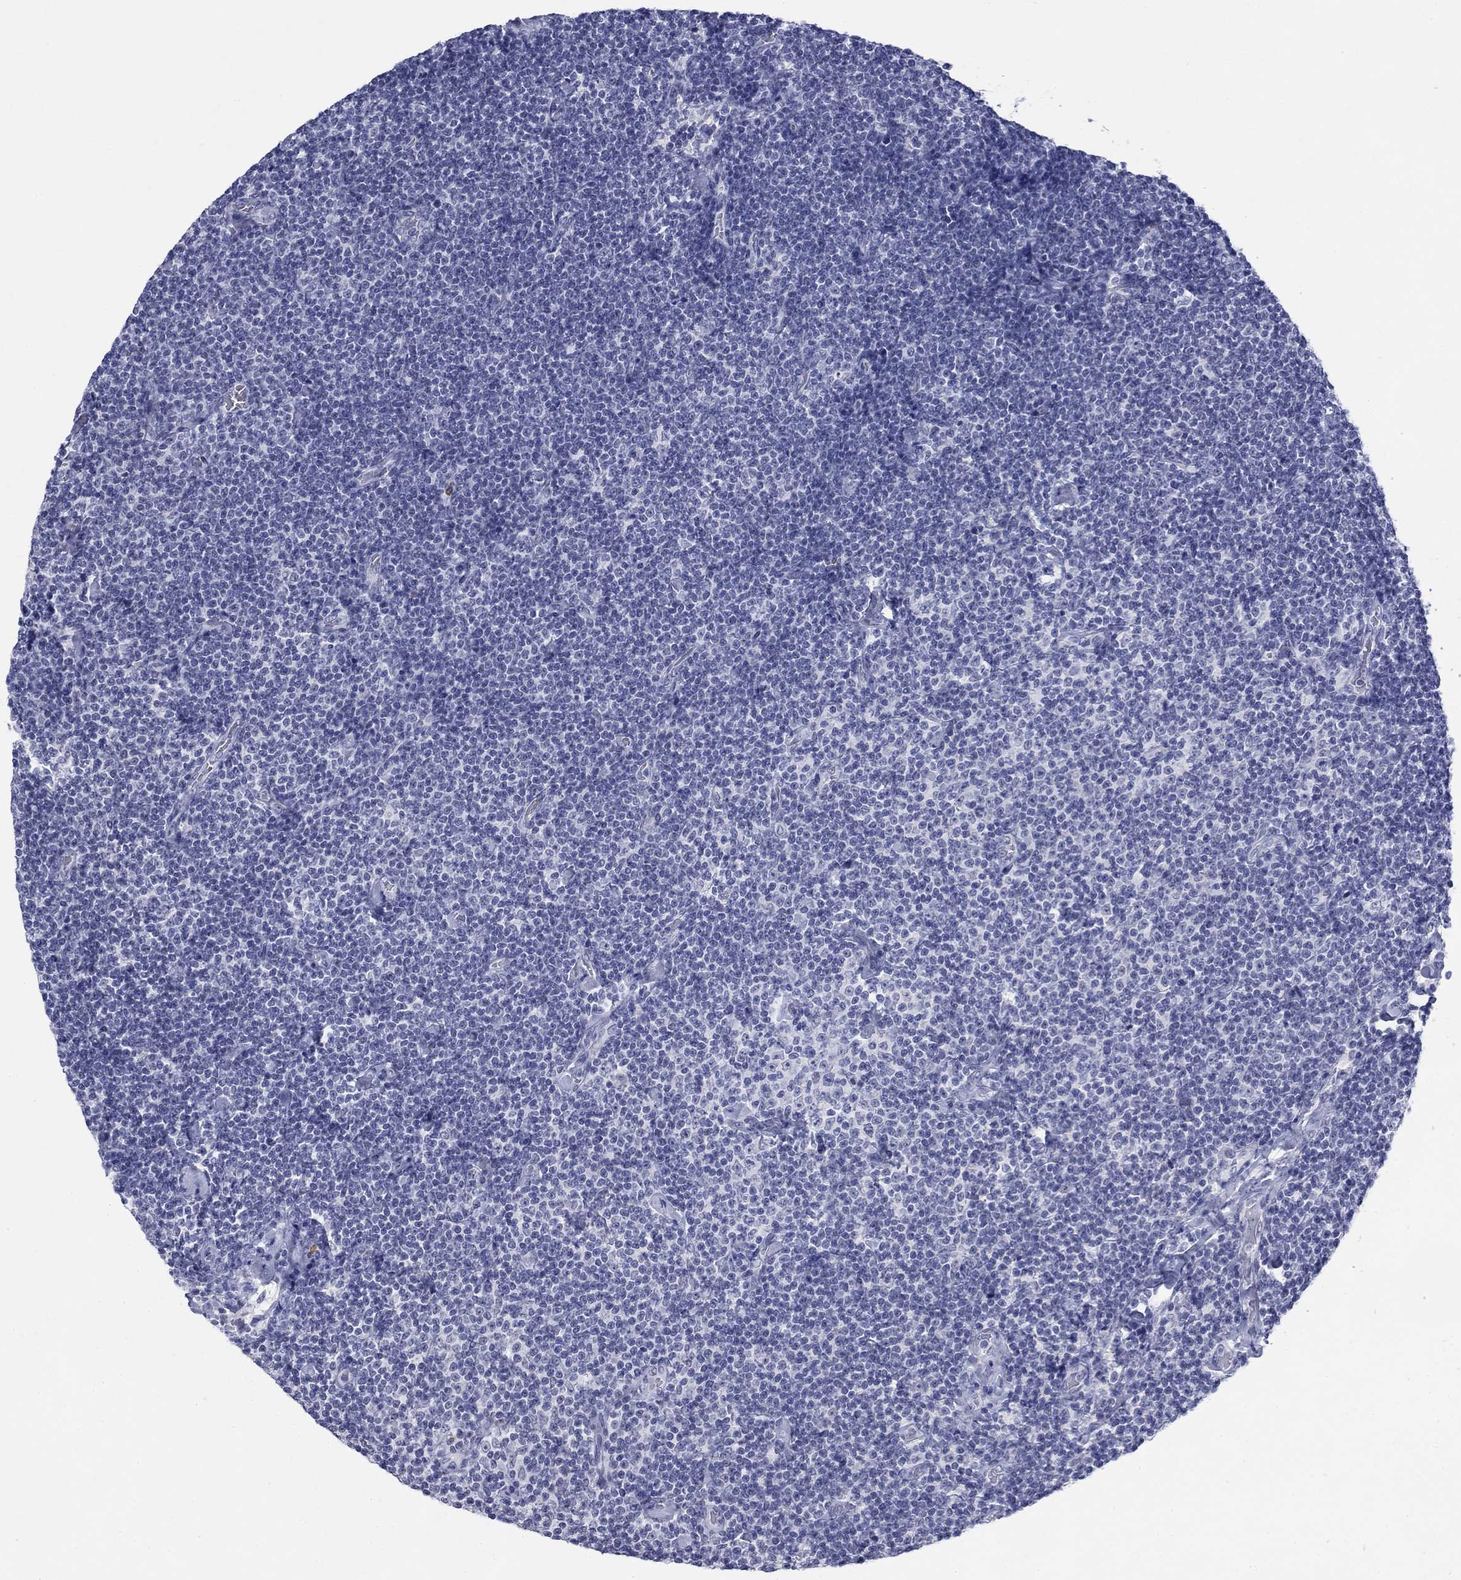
{"staining": {"intensity": "negative", "quantity": "none", "location": "none"}, "tissue": "lymphoma", "cell_type": "Tumor cells", "image_type": "cancer", "snomed": [{"axis": "morphology", "description": "Malignant lymphoma, non-Hodgkin's type, Low grade"}, {"axis": "topography", "description": "Lymph node"}], "caption": "Immunohistochemical staining of lymphoma displays no significant expression in tumor cells.", "gene": "ECEL1", "patient": {"sex": "male", "age": 81}}